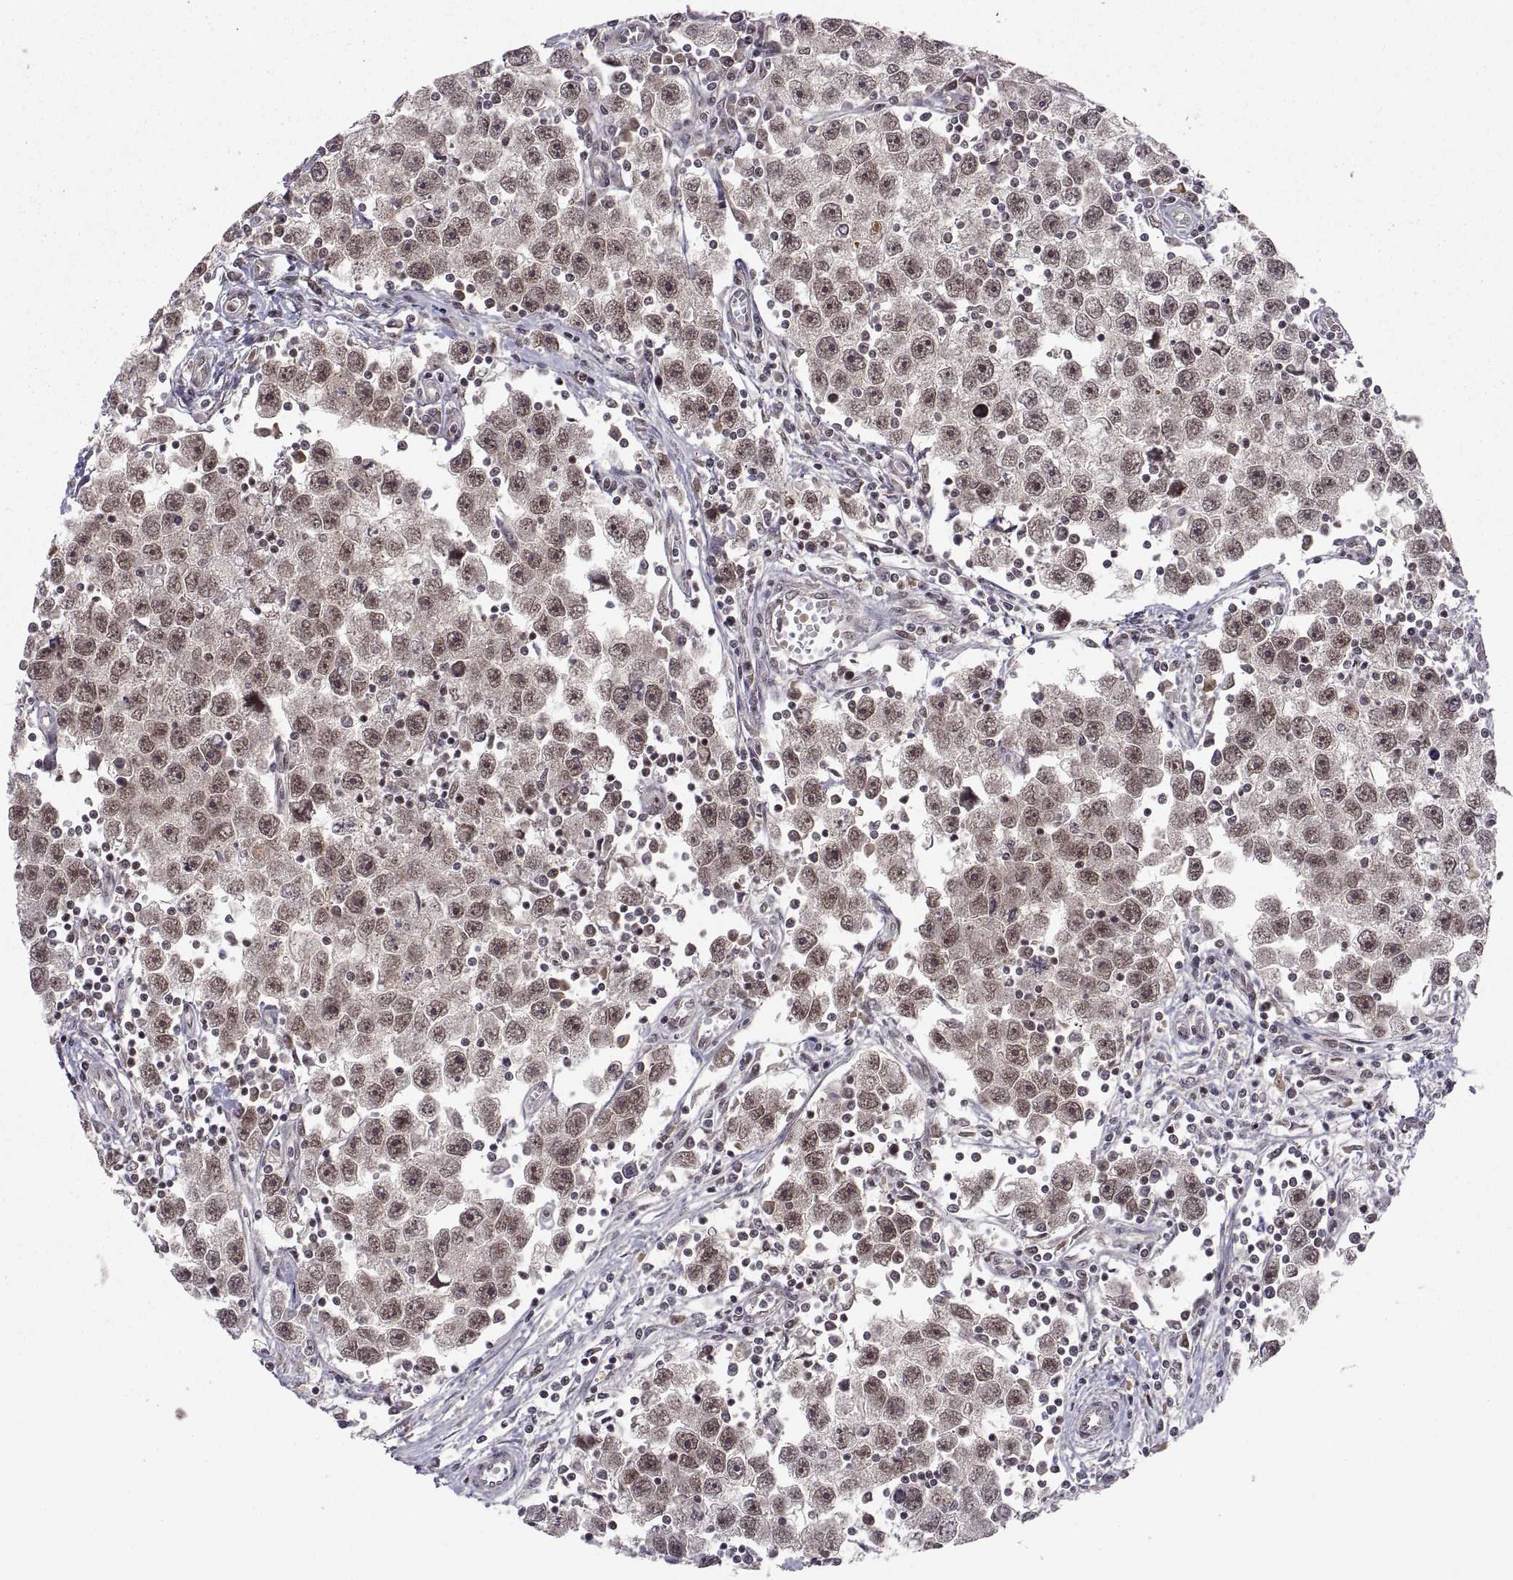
{"staining": {"intensity": "weak", "quantity": ">75%", "location": "cytoplasmic/membranous"}, "tissue": "testis cancer", "cell_type": "Tumor cells", "image_type": "cancer", "snomed": [{"axis": "morphology", "description": "Seminoma, NOS"}, {"axis": "topography", "description": "Testis"}], "caption": "This micrograph shows IHC staining of testis cancer, with low weak cytoplasmic/membranous positivity in about >75% of tumor cells.", "gene": "ABL2", "patient": {"sex": "male", "age": 30}}